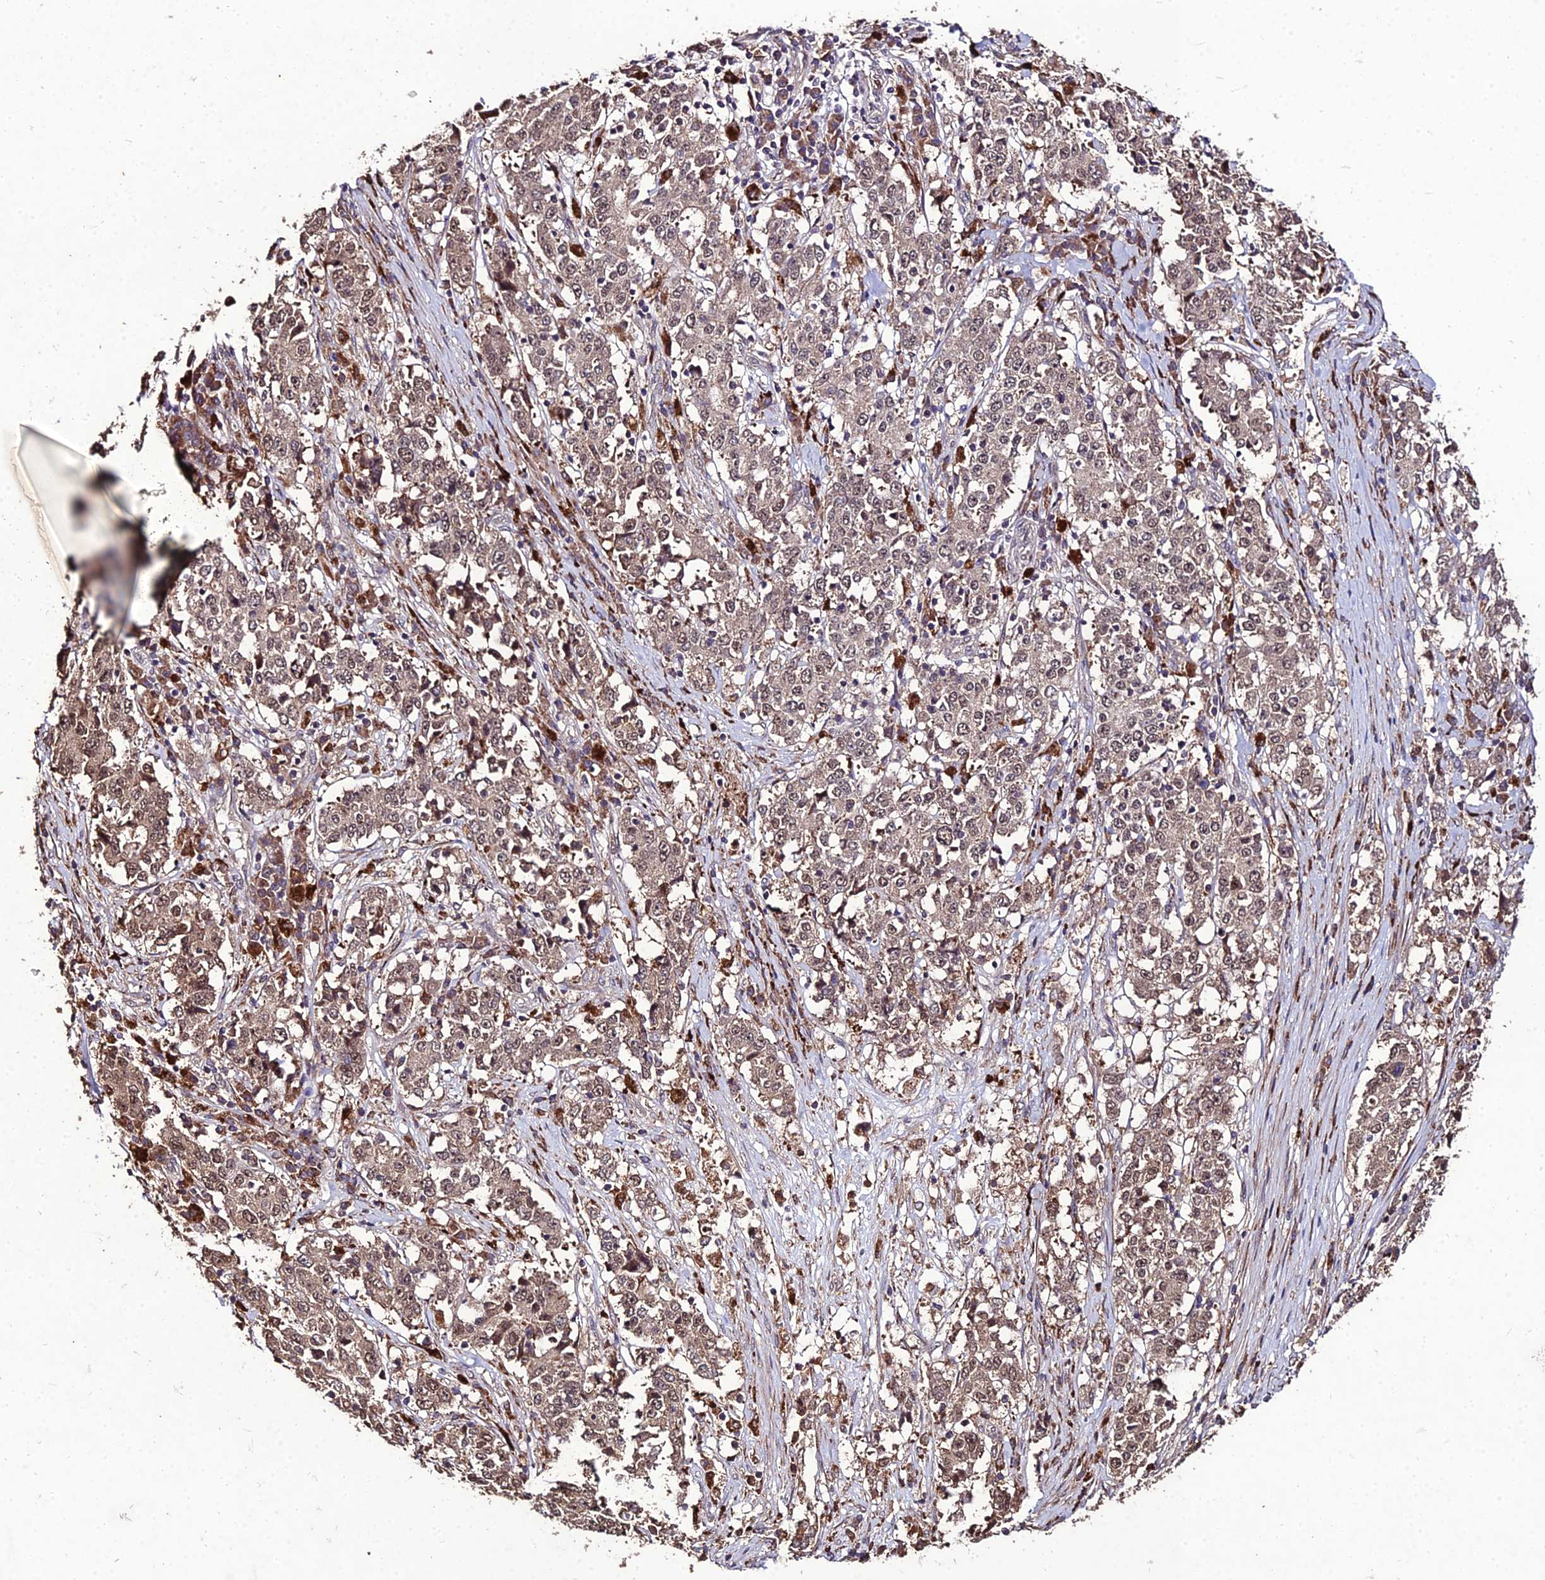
{"staining": {"intensity": "weak", "quantity": ">75%", "location": "cytoplasmic/membranous,nuclear"}, "tissue": "stomach cancer", "cell_type": "Tumor cells", "image_type": "cancer", "snomed": [{"axis": "morphology", "description": "Adenocarcinoma, NOS"}, {"axis": "topography", "description": "Stomach"}], "caption": "The photomicrograph reveals immunohistochemical staining of stomach cancer. There is weak cytoplasmic/membranous and nuclear expression is present in approximately >75% of tumor cells. The protein of interest is shown in brown color, while the nuclei are stained blue.", "gene": "ZNF766", "patient": {"sex": "male", "age": 59}}